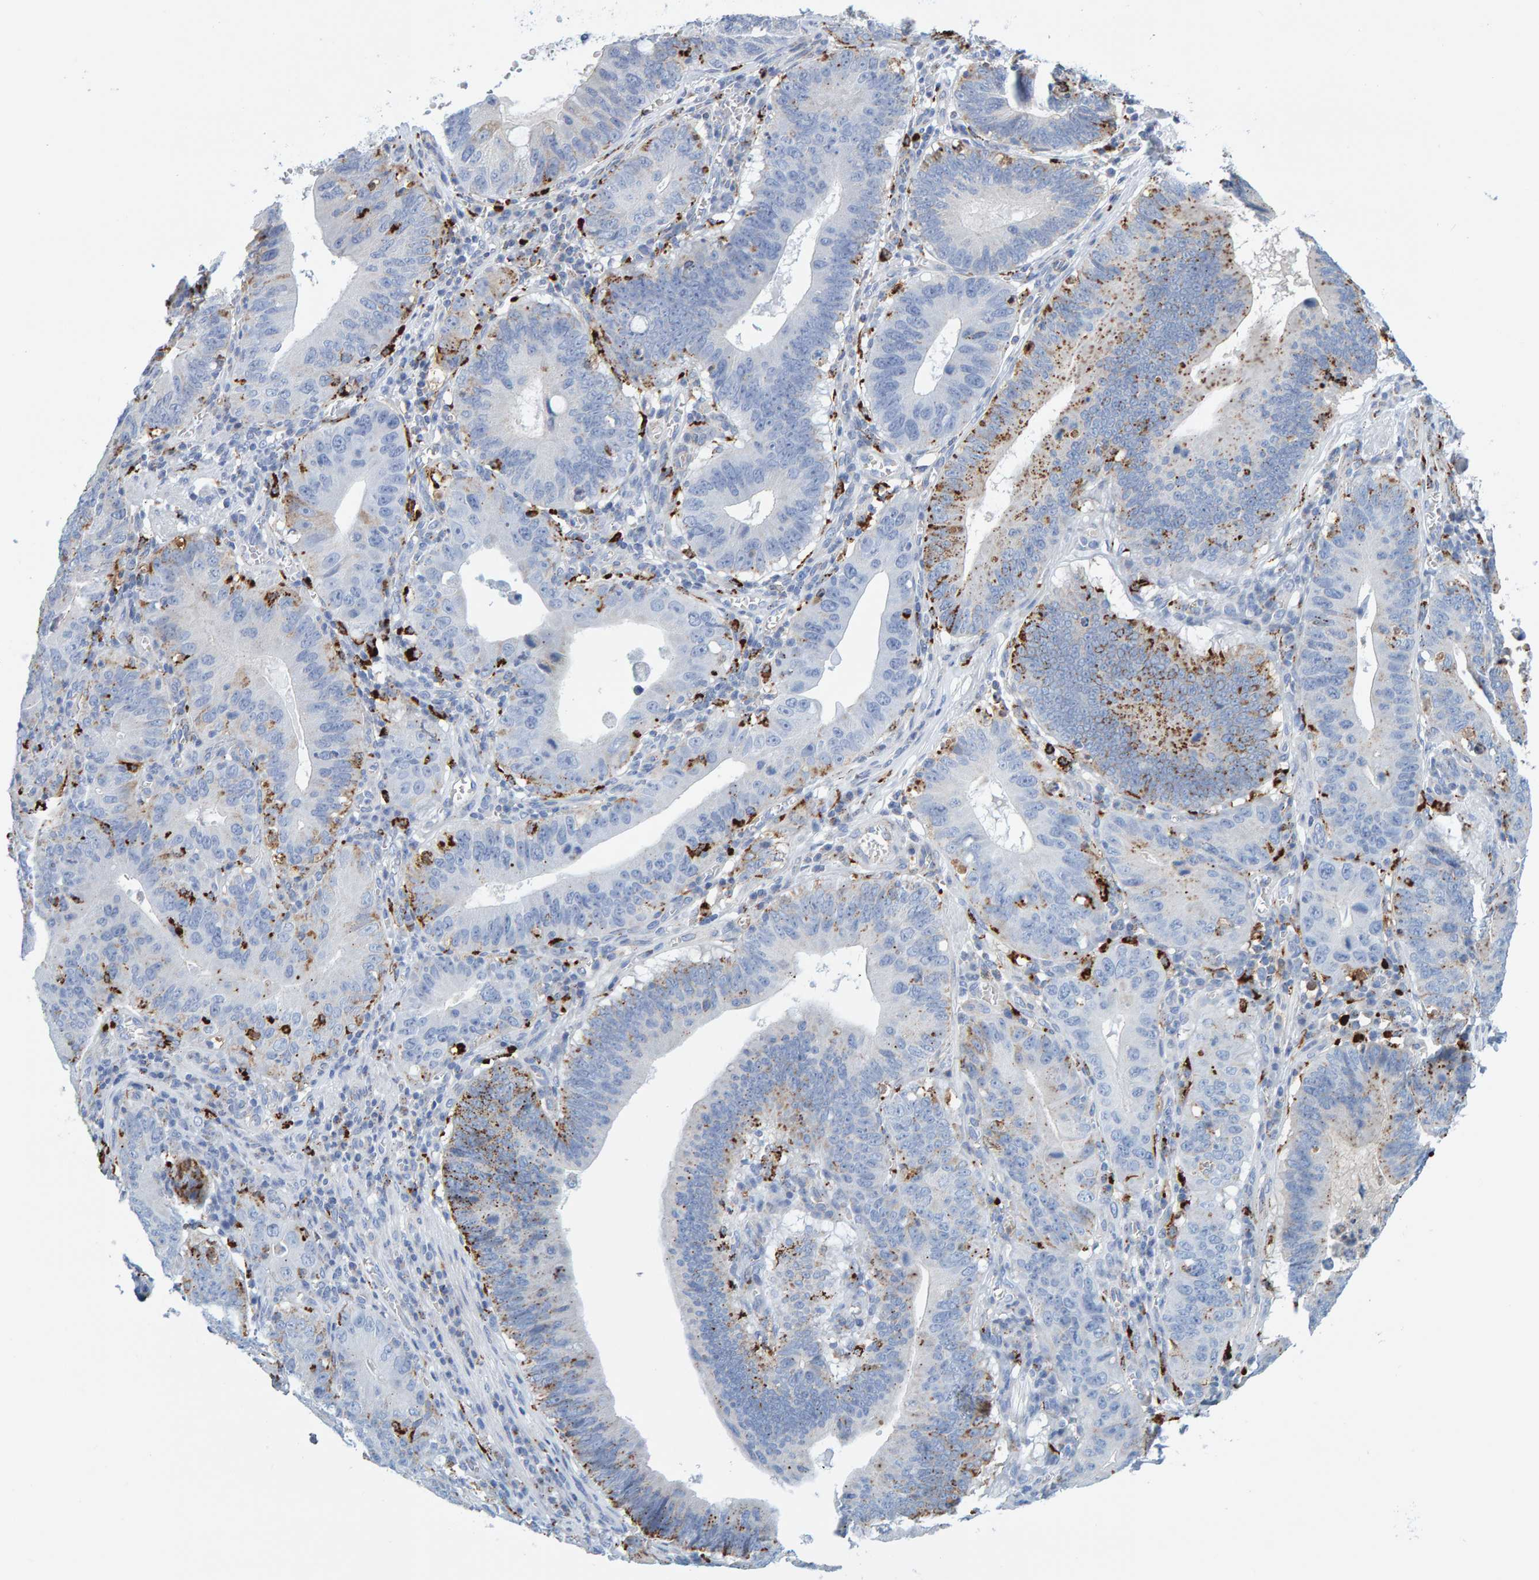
{"staining": {"intensity": "moderate", "quantity": "<25%", "location": "cytoplasmic/membranous"}, "tissue": "stomach cancer", "cell_type": "Tumor cells", "image_type": "cancer", "snomed": [{"axis": "morphology", "description": "Adenocarcinoma, NOS"}, {"axis": "topography", "description": "Stomach"}, {"axis": "topography", "description": "Gastric cardia"}], "caption": "Immunohistochemical staining of human stomach cancer (adenocarcinoma) reveals low levels of moderate cytoplasmic/membranous protein expression in approximately <25% of tumor cells.", "gene": "BIN3", "patient": {"sex": "male", "age": 59}}